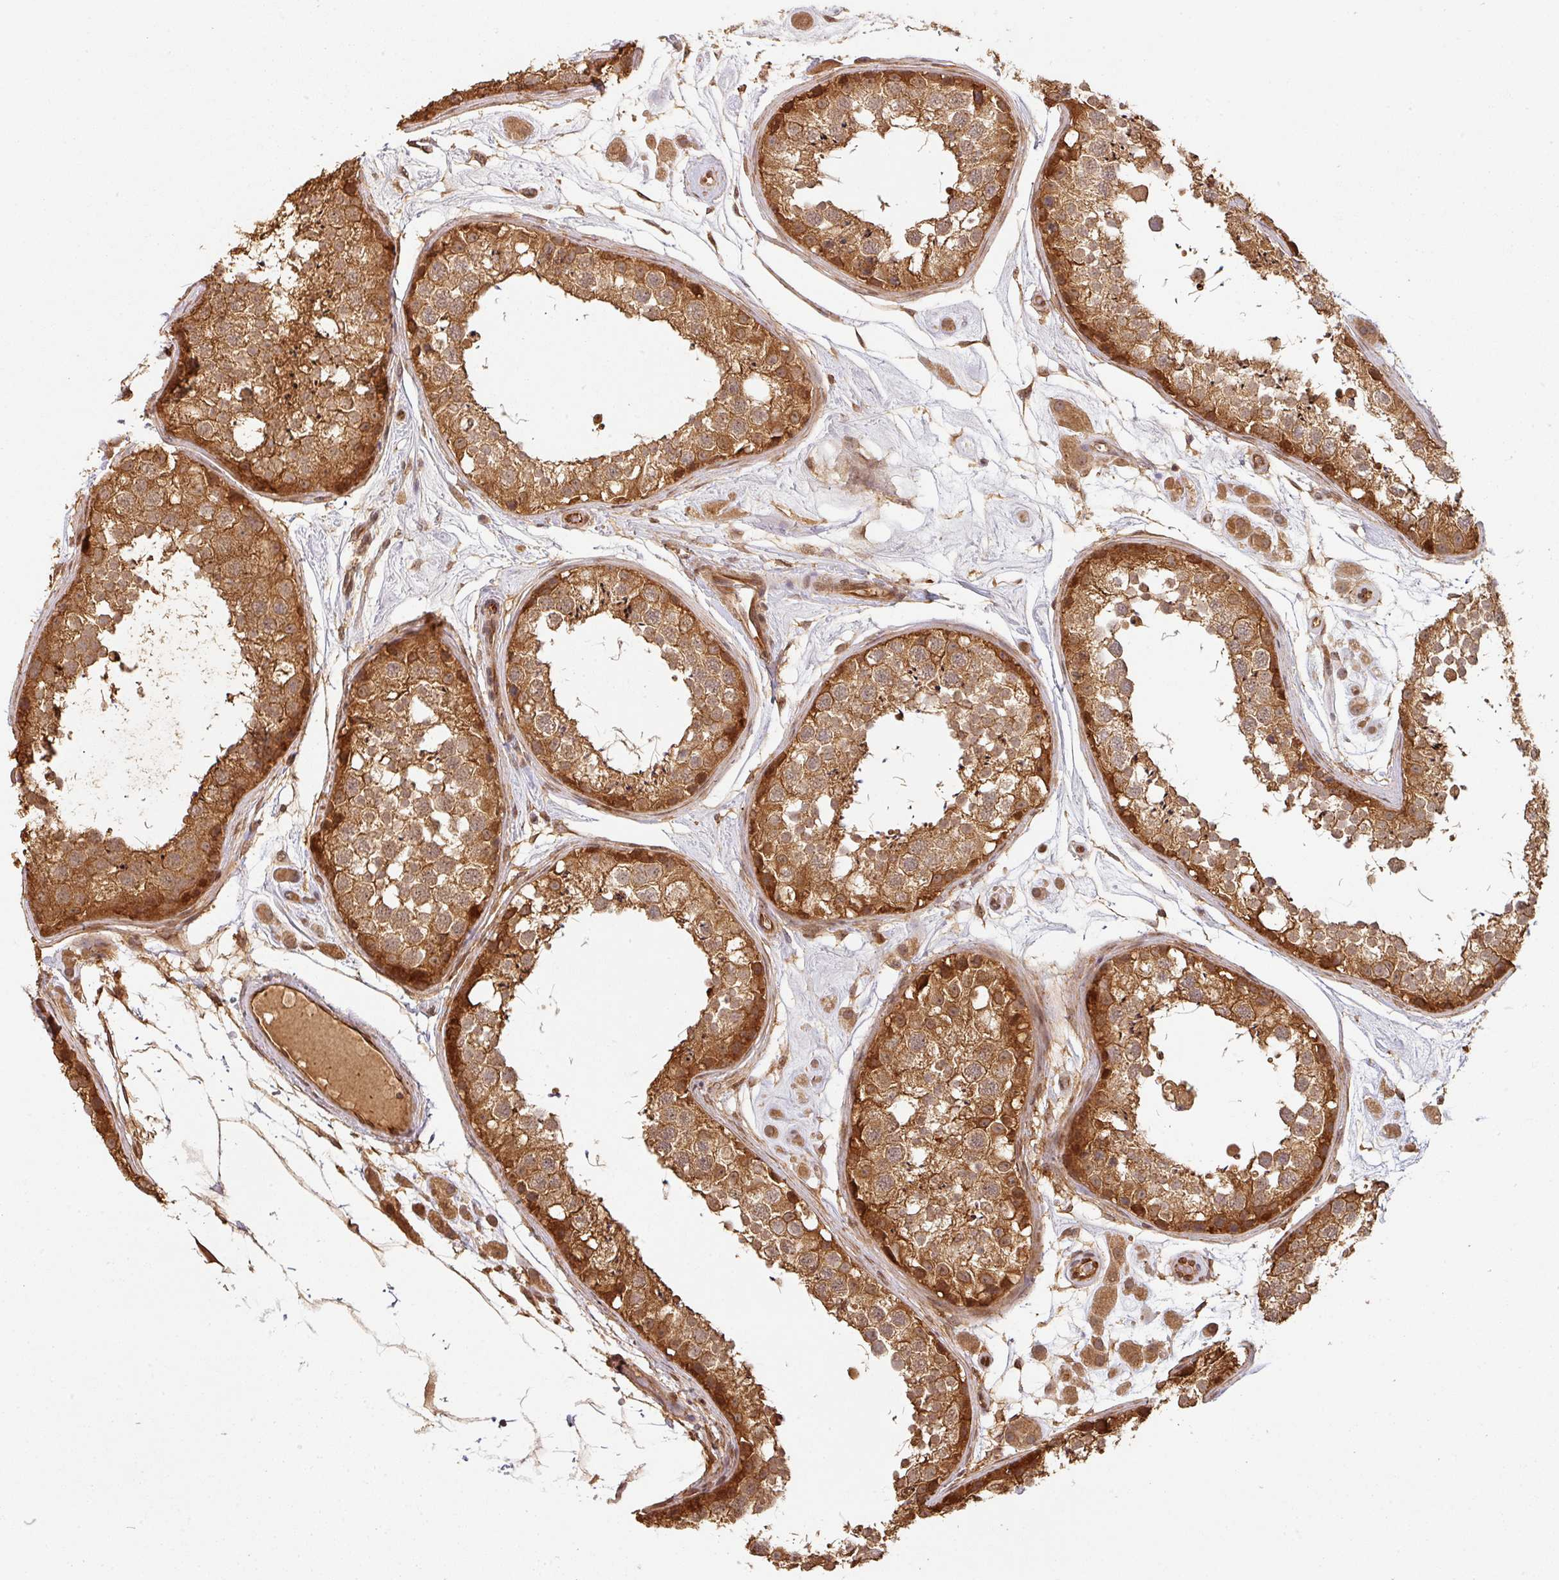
{"staining": {"intensity": "strong", "quantity": ">75%", "location": "cytoplasmic/membranous"}, "tissue": "testis", "cell_type": "Cells in seminiferous ducts", "image_type": "normal", "snomed": [{"axis": "morphology", "description": "Normal tissue, NOS"}, {"axis": "topography", "description": "Testis"}], "caption": "Testis was stained to show a protein in brown. There is high levels of strong cytoplasmic/membranous staining in approximately >75% of cells in seminiferous ducts. The staining was performed using DAB (3,3'-diaminobenzidine), with brown indicating positive protein expression. Nuclei are stained blue with hematoxylin.", "gene": "ZNF322", "patient": {"sex": "male", "age": 25}}